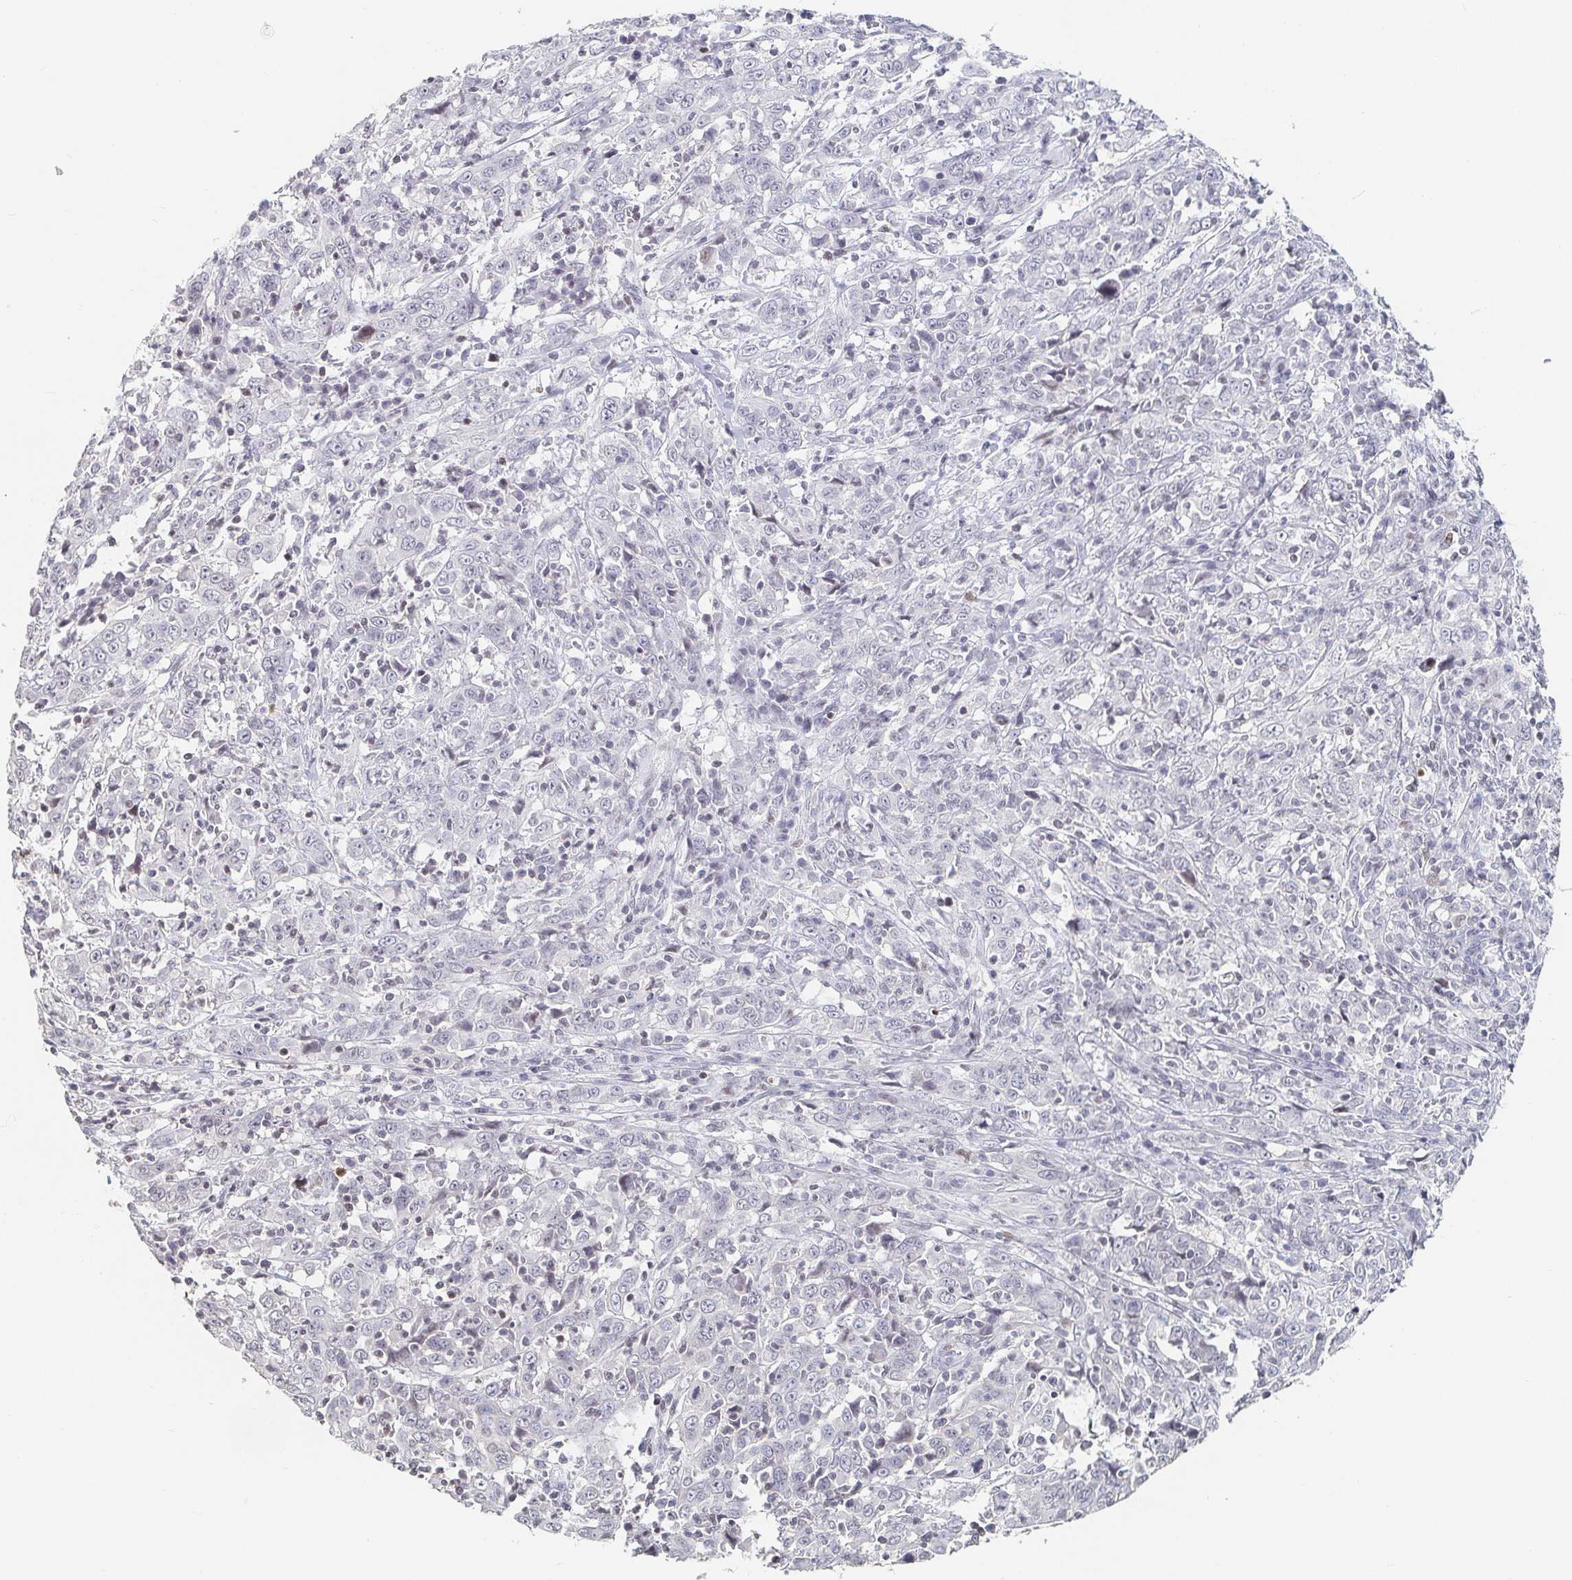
{"staining": {"intensity": "negative", "quantity": "none", "location": "none"}, "tissue": "cervical cancer", "cell_type": "Tumor cells", "image_type": "cancer", "snomed": [{"axis": "morphology", "description": "Squamous cell carcinoma, NOS"}, {"axis": "topography", "description": "Cervix"}], "caption": "There is no significant expression in tumor cells of squamous cell carcinoma (cervical).", "gene": "NME9", "patient": {"sex": "female", "age": 46}}